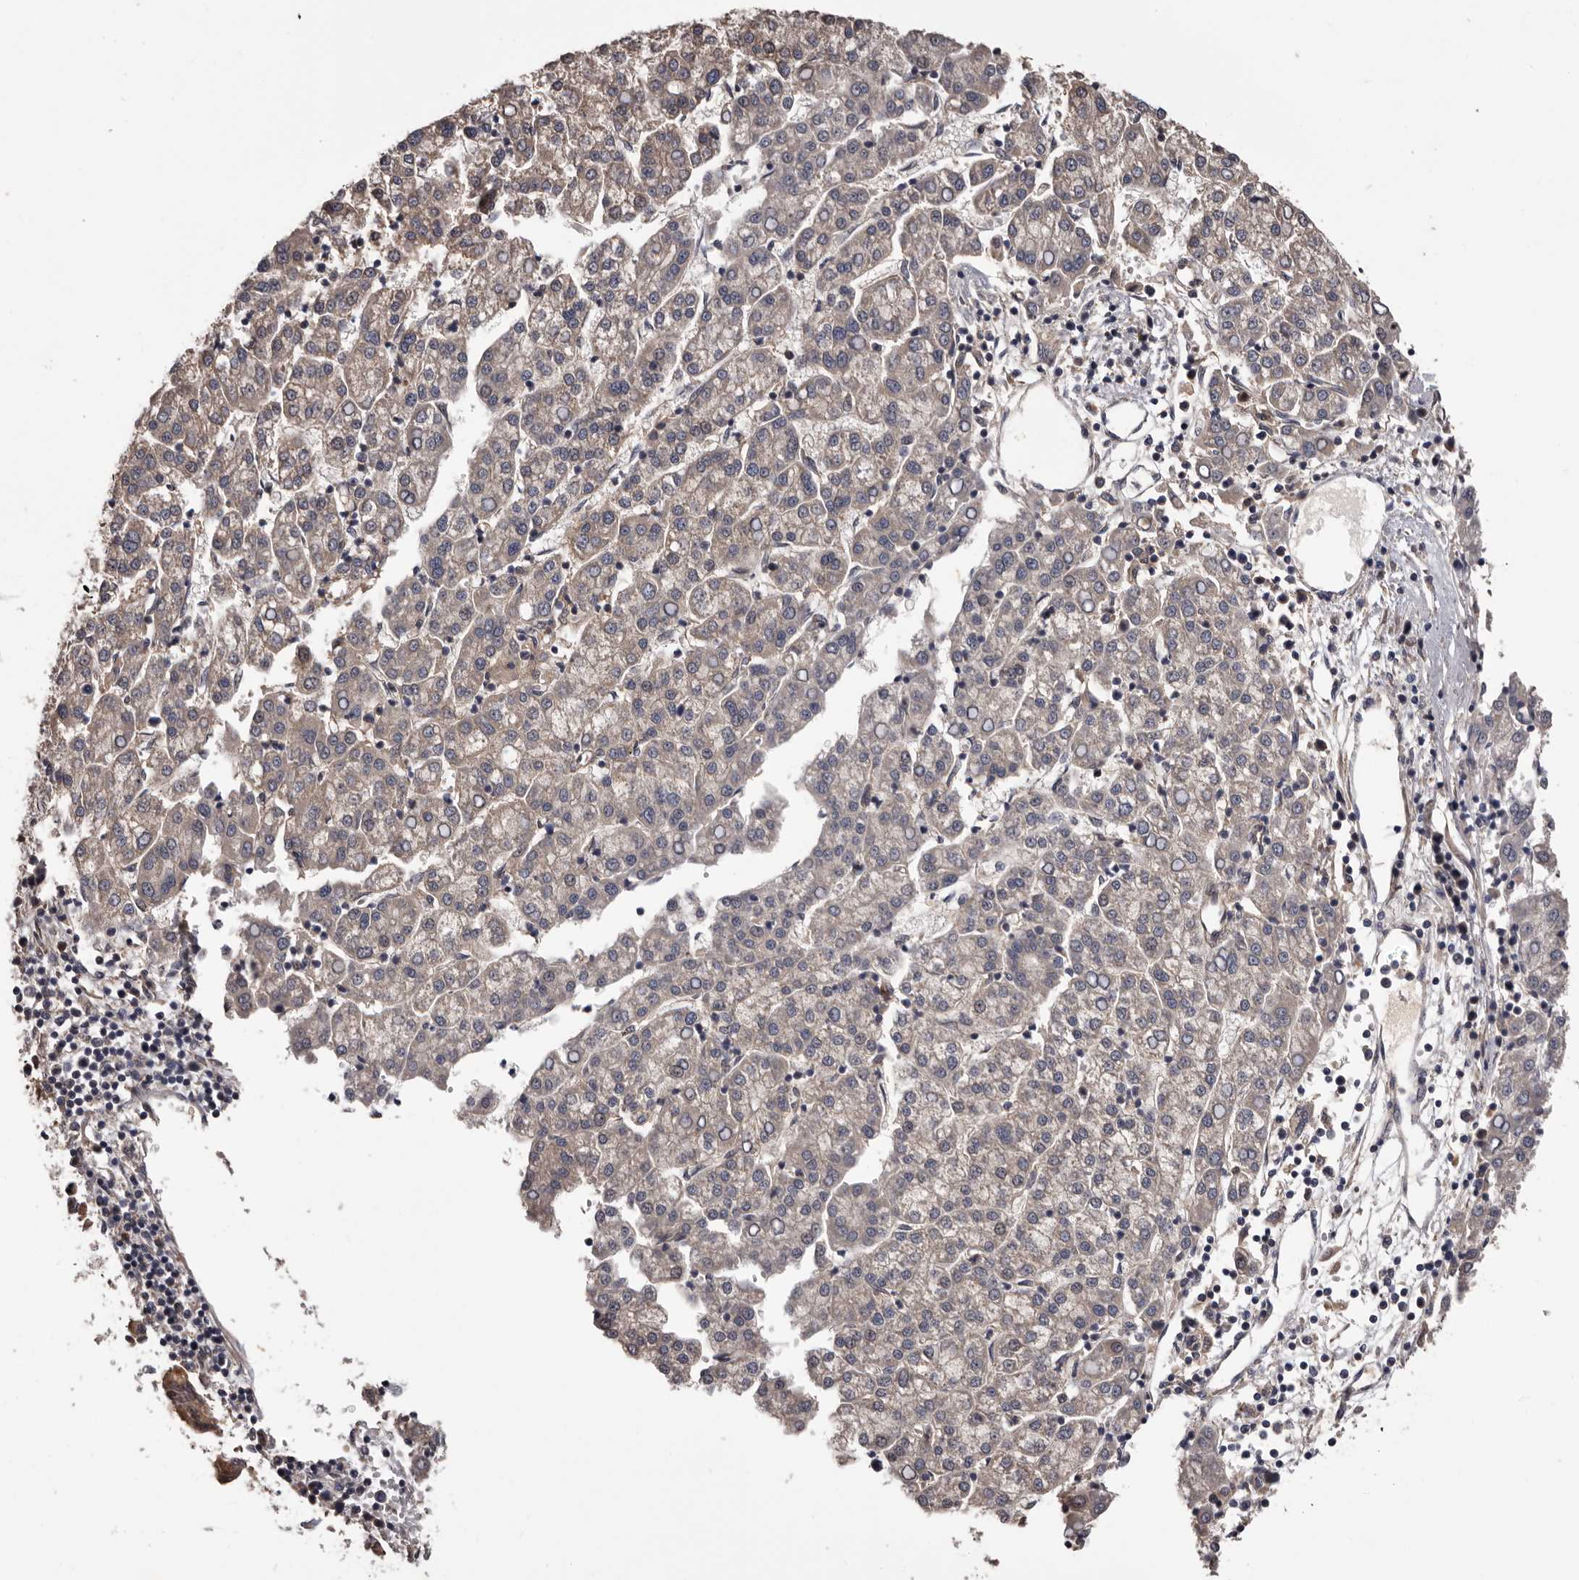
{"staining": {"intensity": "weak", "quantity": "25%-75%", "location": "cytoplasmic/membranous"}, "tissue": "liver cancer", "cell_type": "Tumor cells", "image_type": "cancer", "snomed": [{"axis": "morphology", "description": "Carcinoma, Hepatocellular, NOS"}, {"axis": "topography", "description": "Liver"}], "caption": "DAB immunohistochemical staining of hepatocellular carcinoma (liver) reveals weak cytoplasmic/membranous protein staining in about 25%-75% of tumor cells.", "gene": "PRKD1", "patient": {"sex": "female", "age": 58}}